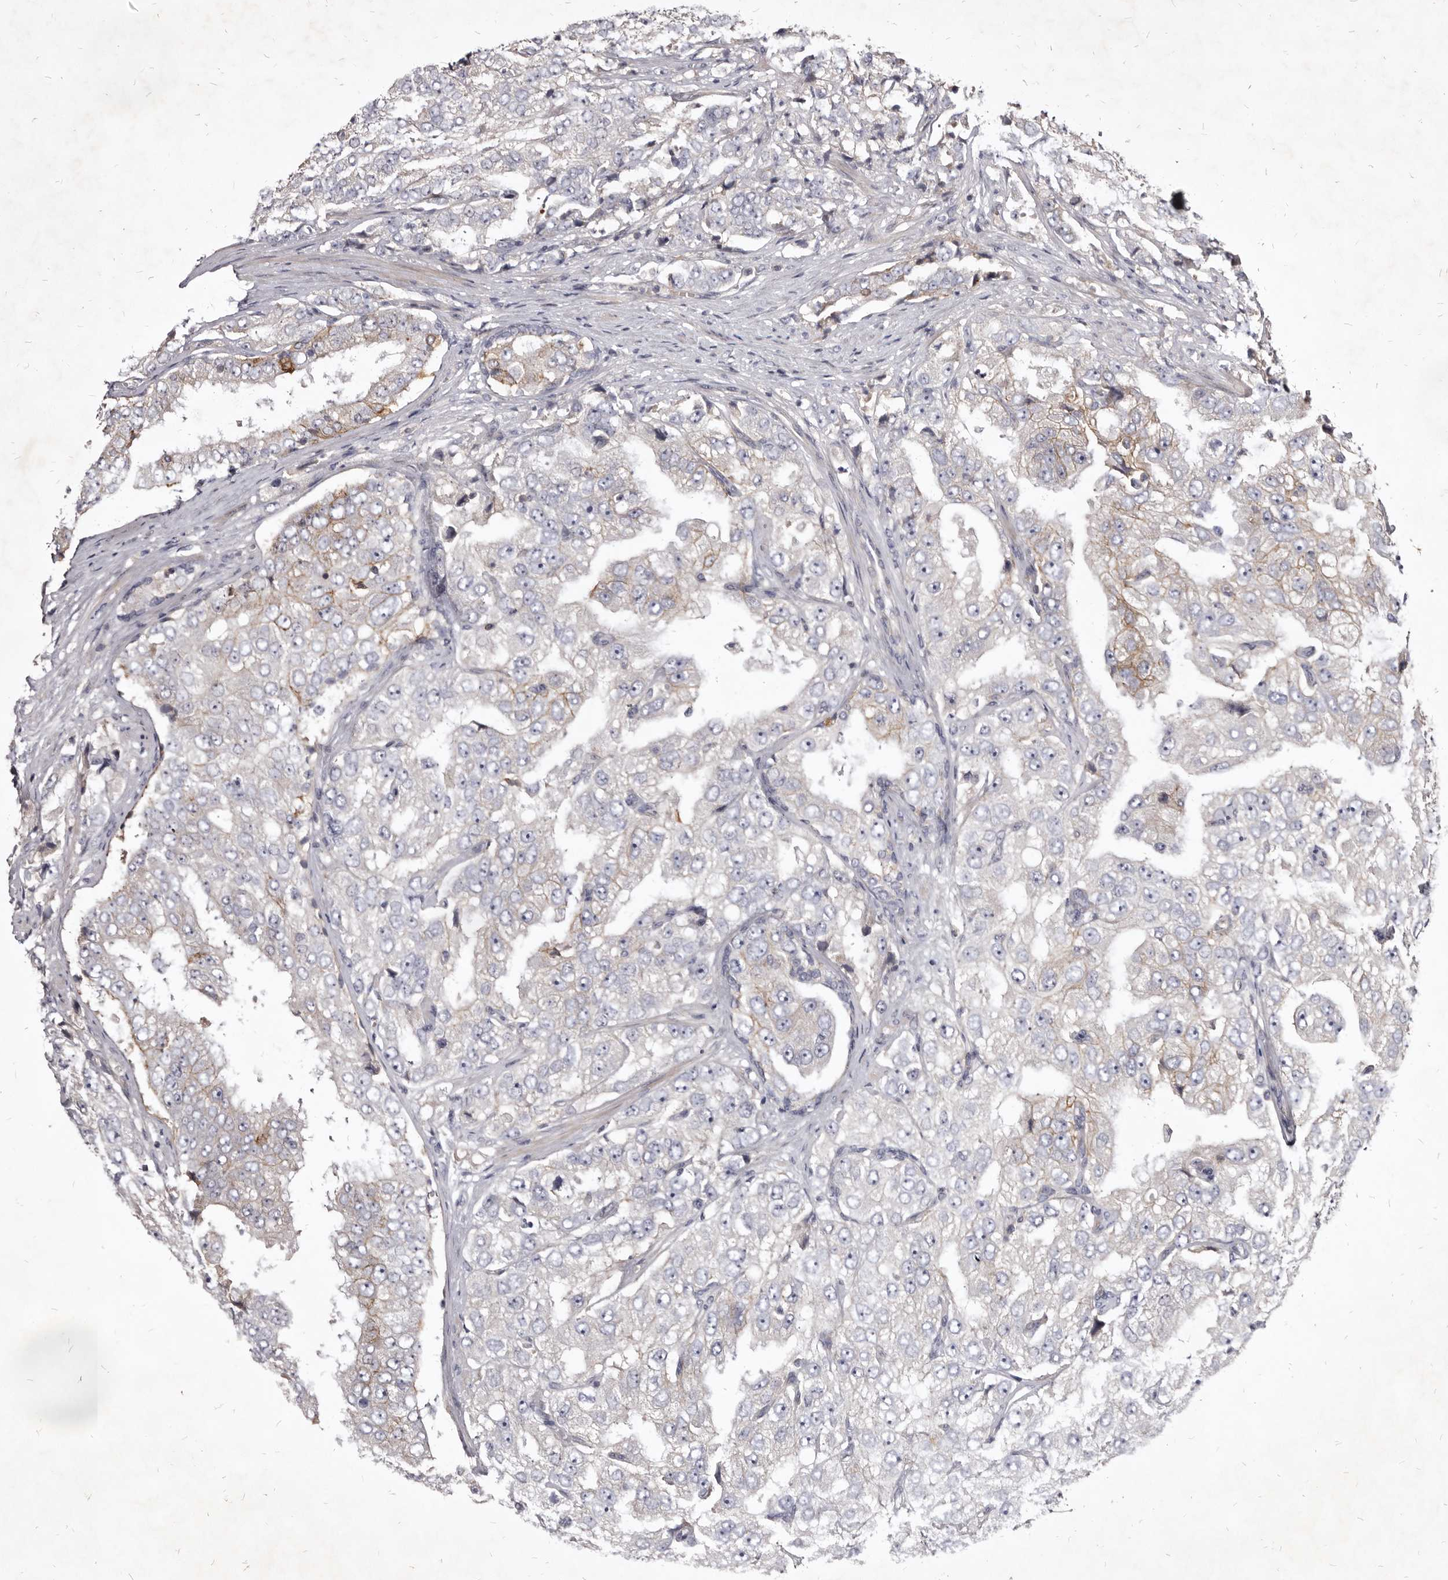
{"staining": {"intensity": "moderate", "quantity": "<25%", "location": "cytoplasmic/membranous"}, "tissue": "prostate cancer", "cell_type": "Tumor cells", "image_type": "cancer", "snomed": [{"axis": "morphology", "description": "Adenocarcinoma, High grade"}, {"axis": "topography", "description": "Prostate"}], "caption": "A brown stain labels moderate cytoplasmic/membranous expression of a protein in human prostate cancer (high-grade adenocarcinoma) tumor cells.", "gene": "FAS", "patient": {"sex": "male", "age": 58}}